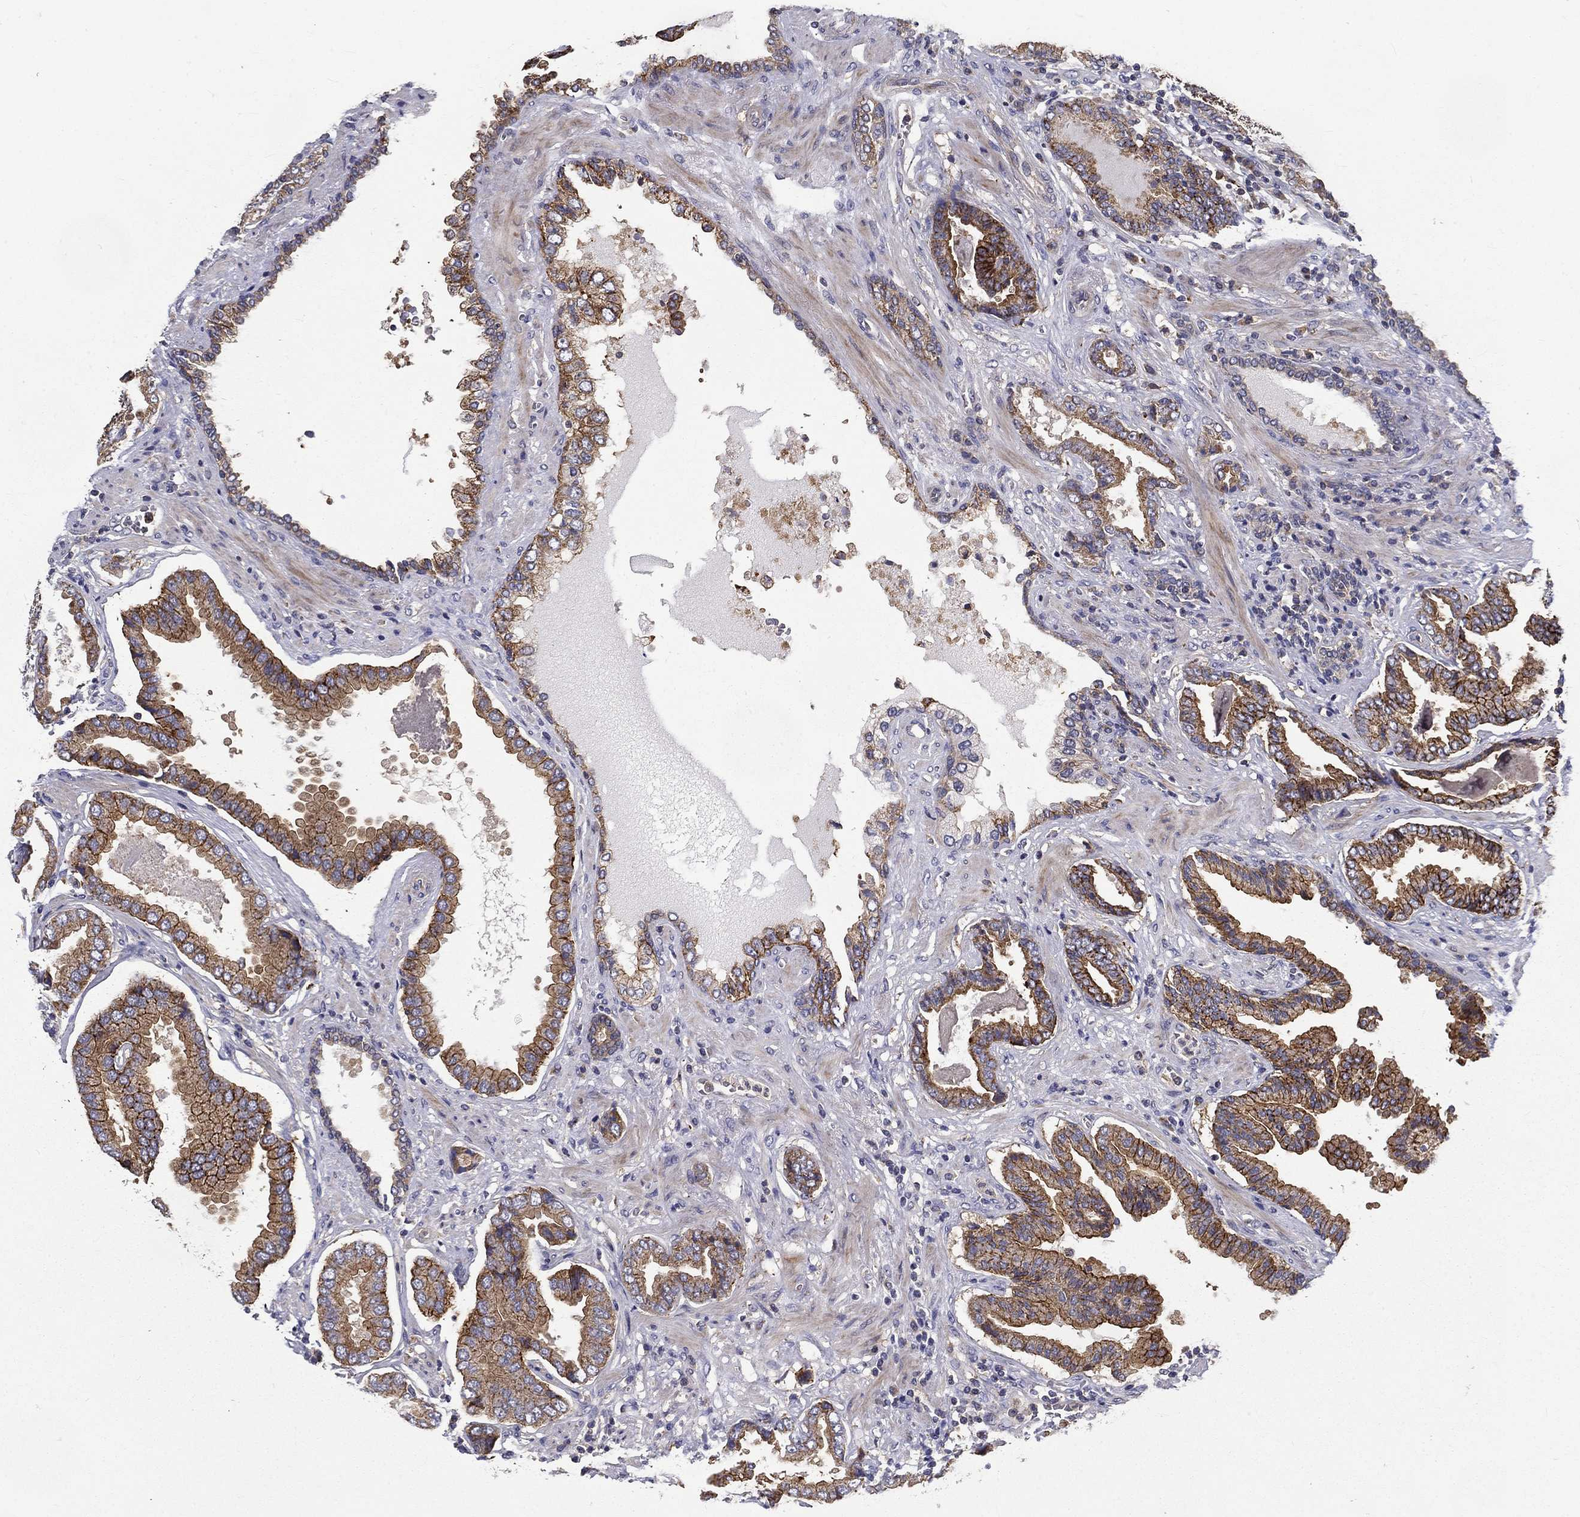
{"staining": {"intensity": "strong", "quantity": ">75%", "location": "cytoplasmic/membranous"}, "tissue": "prostate cancer", "cell_type": "Tumor cells", "image_type": "cancer", "snomed": [{"axis": "morphology", "description": "Adenocarcinoma, NOS"}, {"axis": "topography", "description": "Prostate"}], "caption": "Human prostate cancer stained with a brown dye demonstrates strong cytoplasmic/membranous positive expression in about >75% of tumor cells.", "gene": "ALDH4A1", "patient": {"sex": "male", "age": 64}}